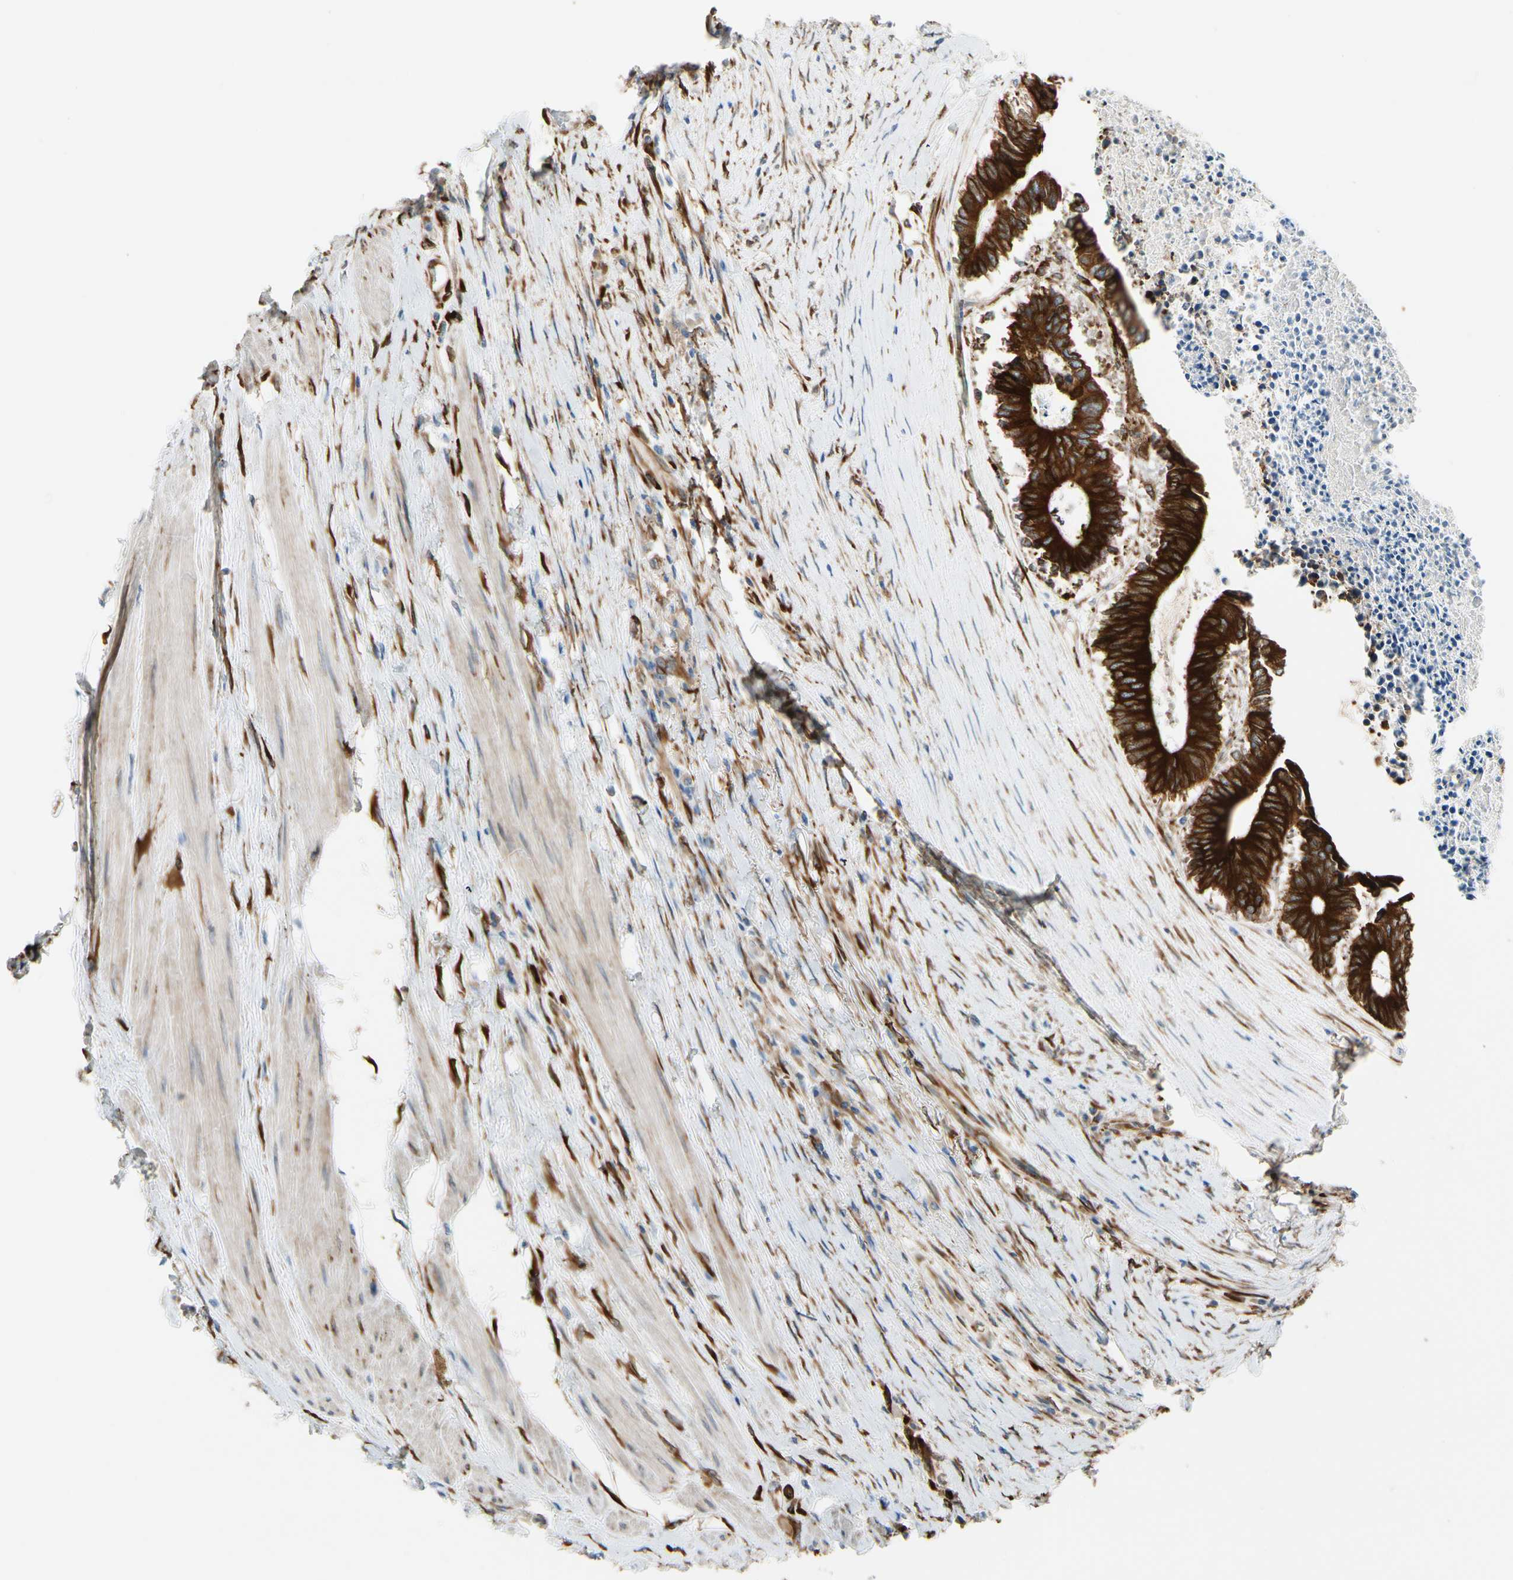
{"staining": {"intensity": "strong", "quantity": ">75%", "location": "cytoplasmic/membranous"}, "tissue": "colorectal cancer", "cell_type": "Tumor cells", "image_type": "cancer", "snomed": [{"axis": "morphology", "description": "Adenocarcinoma, NOS"}, {"axis": "topography", "description": "Rectum"}], "caption": "Human colorectal cancer stained for a protein (brown) reveals strong cytoplasmic/membranous positive expression in approximately >75% of tumor cells.", "gene": "FKBP7", "patient": {"sex": "male", "age": 63}}